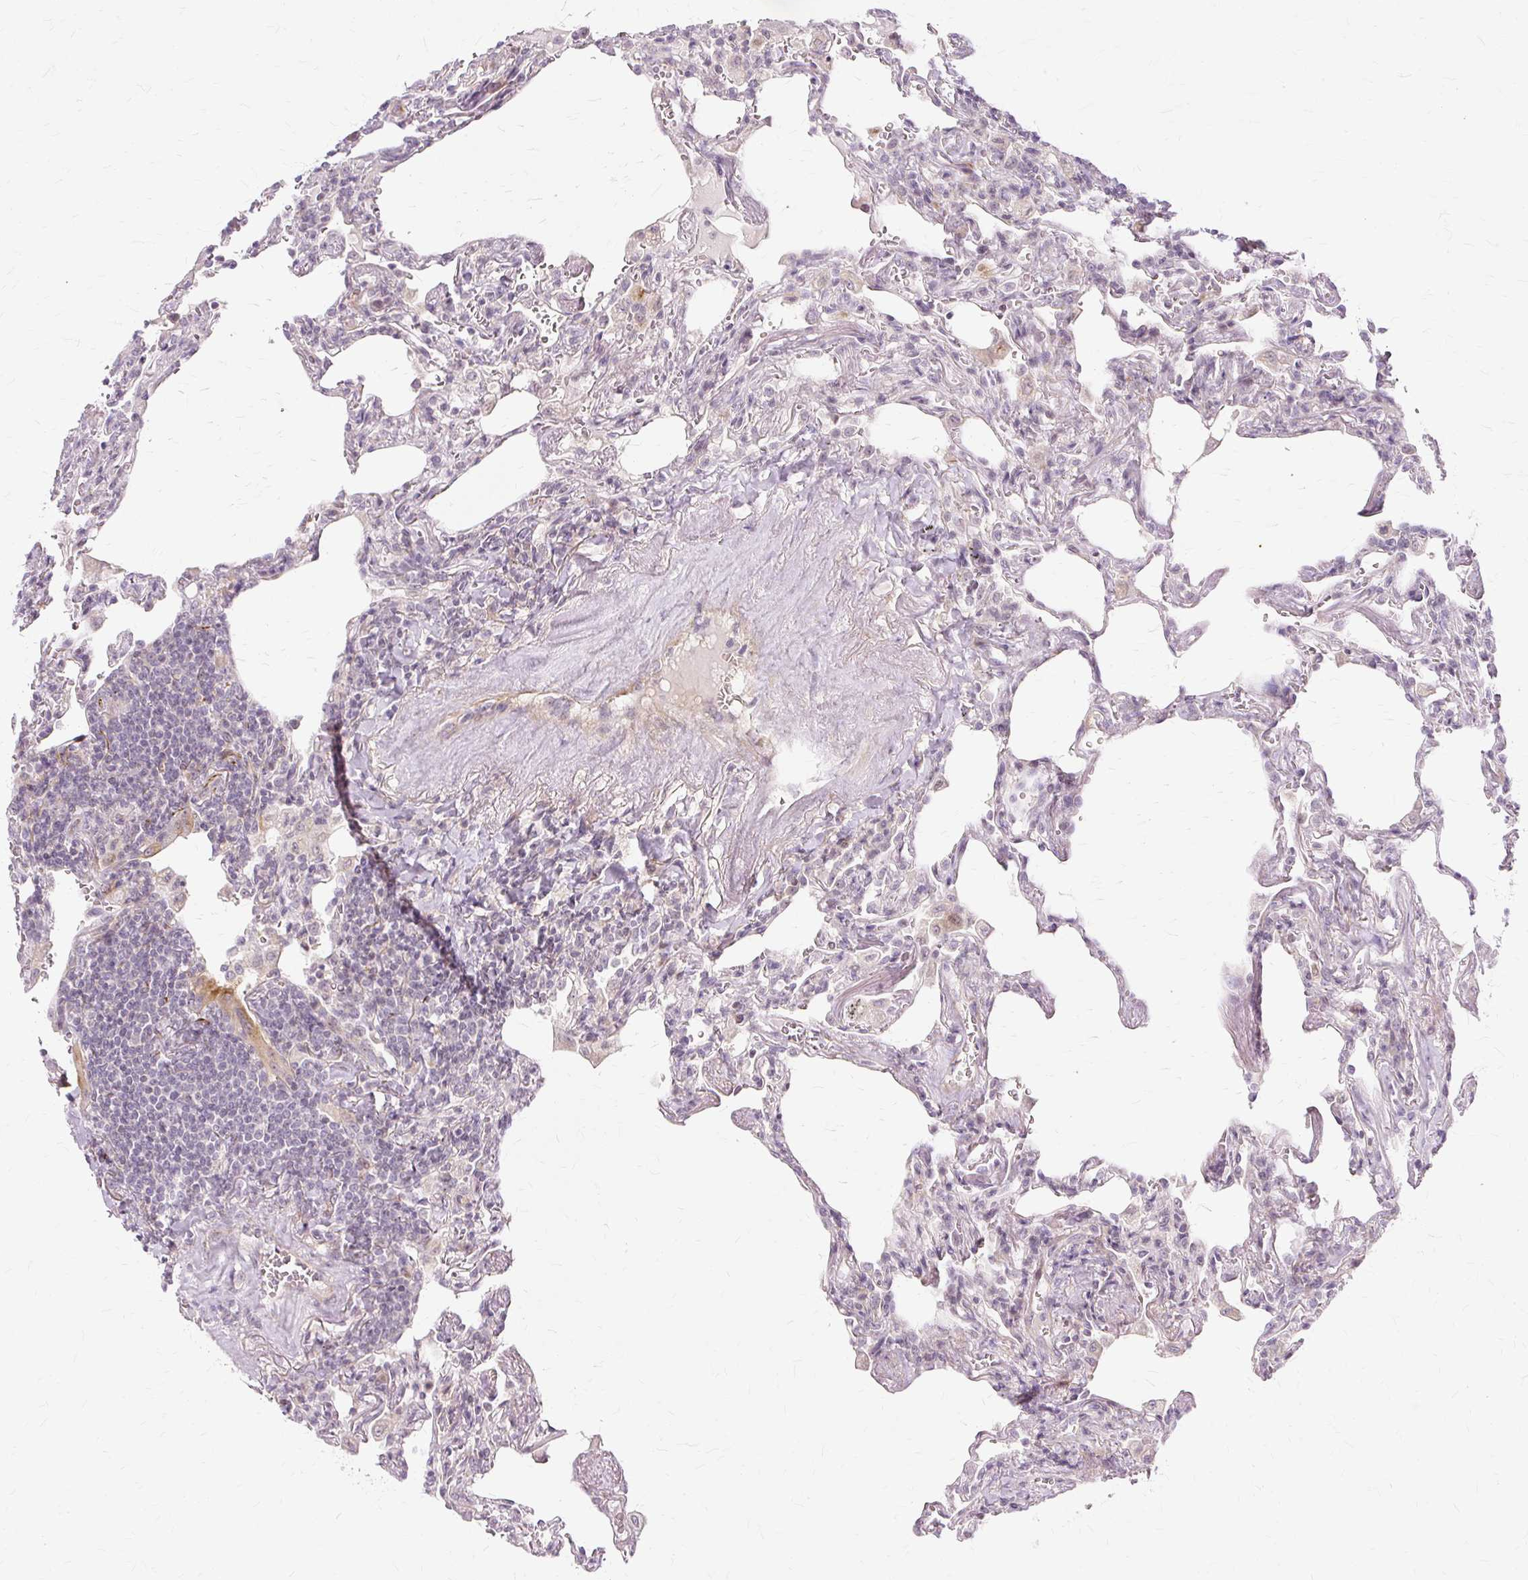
{"staining": {"intensity": "negative", "quantity": "none", "location": "none"}, "tissue": "lymphoma", "cell_type": "Tumor cells", "image_type": "cancer", "snomed": [{"axis": "morphology", "description": "Malignant lymphoma, non-Hodgkin's type, Low grade"}, {"axis": "topography", "description": "Lung"}], "caption": "High magnification brightfield microscopy of low-grade malignant lymphoma, non-Hodgkin's type stained with DAB (3,3'-diaminobenzidine) (brown) and counterstained with hematoxylin (blue): tumor cells show no significant staining. (Stains: DAB immunohistochemistry with hematoxylin counter stain, Microscopy: brightfield microscopy at high magnification).", "gene": "MMACHC", "patient": {"sex": "female", "age": 71}}